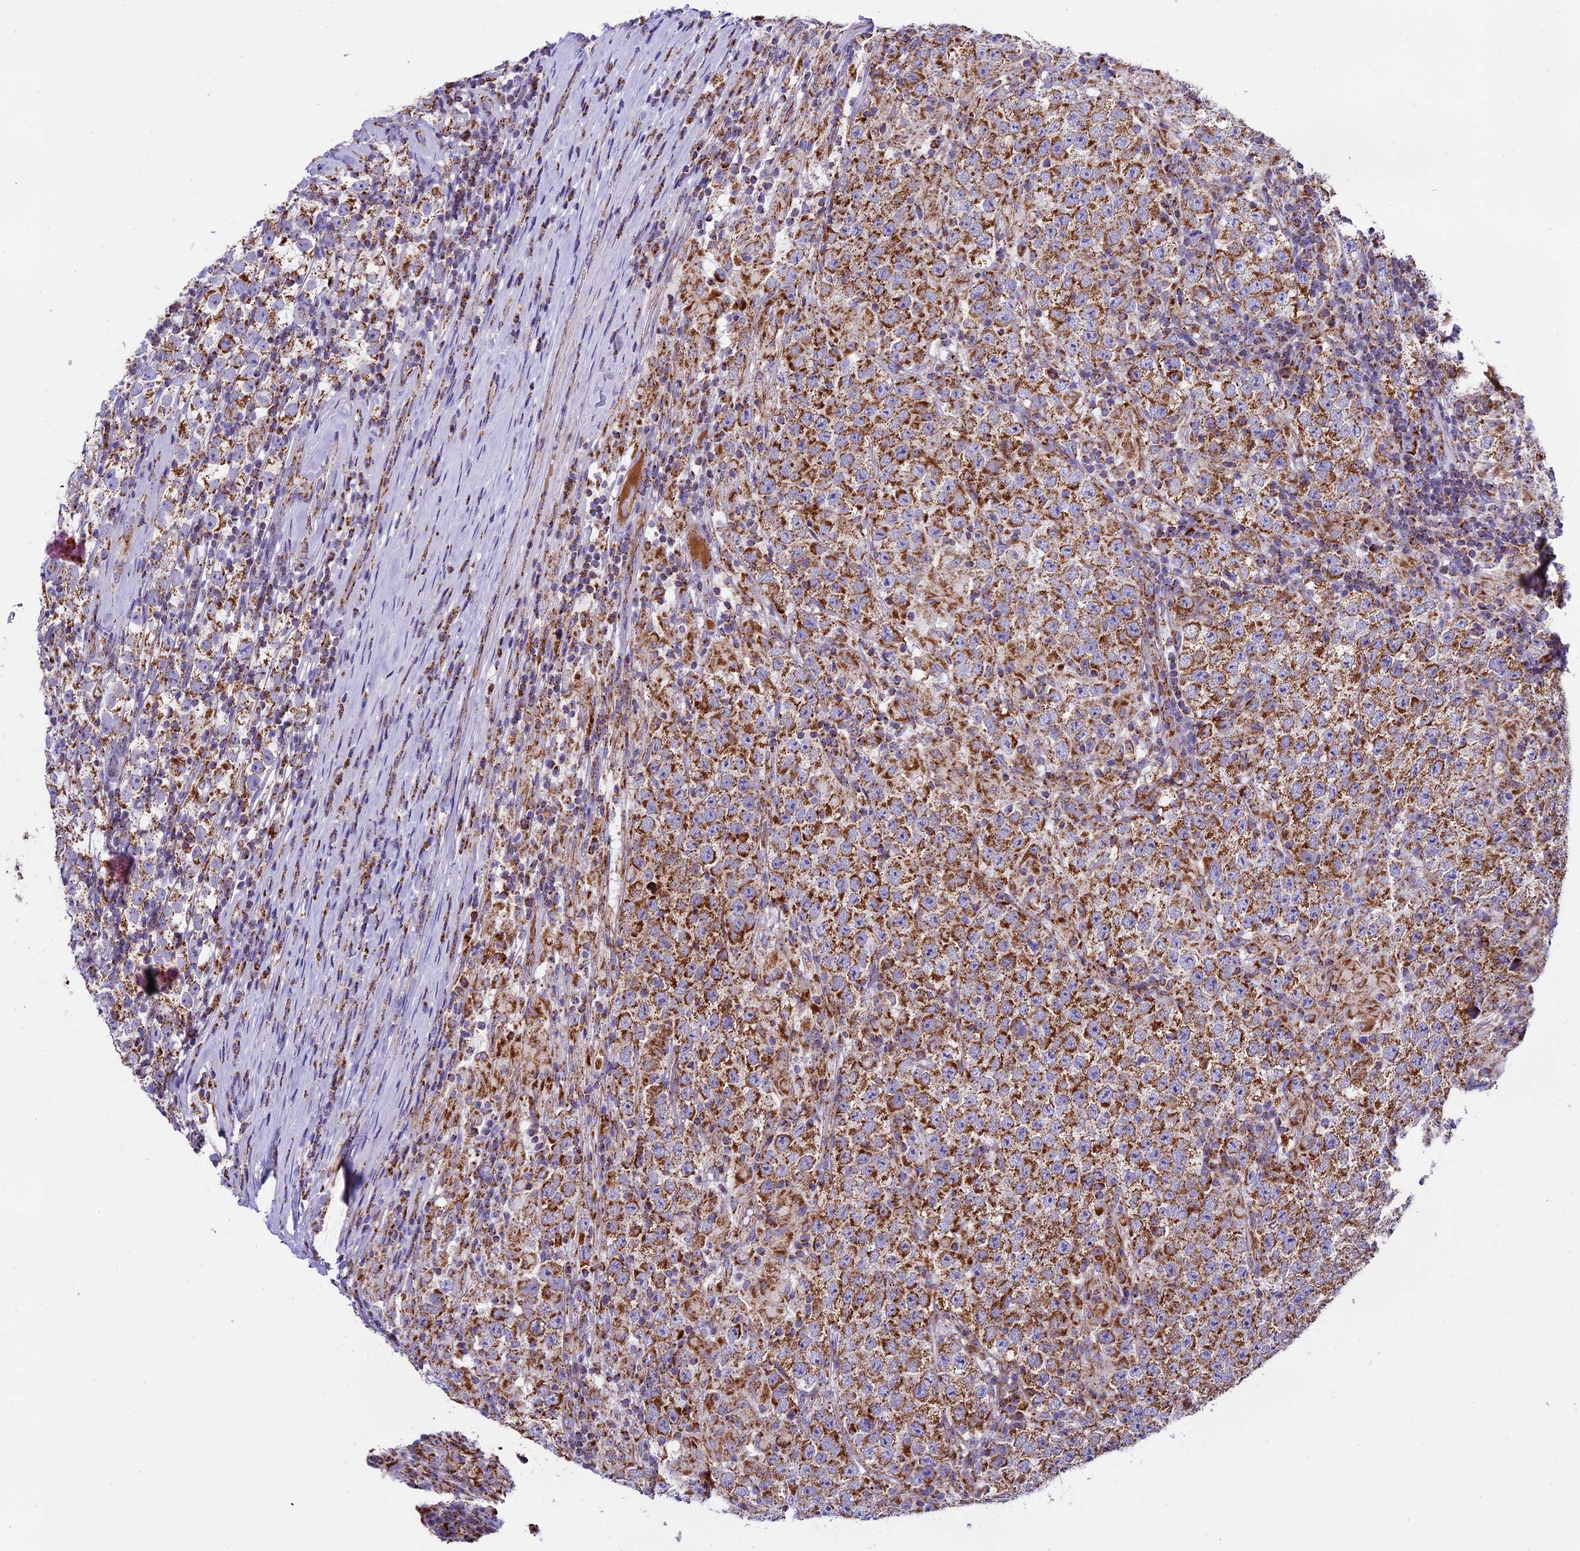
{"staining": {"intensity": "strong", "quantity": ">75%", "location": "cytoplasmic/membranous"}, "tissue": "testis cancer", "cell_type": "Tumor cells", "image_type": "cancer", "snomed": [{"axis": "morphology", "description": "Normal tissue, NOS"}, {"axis": "morphology", "description": "Urothelial carcinoma, High grade"}, {"axis": "morphology", "description": "Seminoma, NOS"}, {"axis": "morphology", "description": "Carcinoma, Embryonal, NOS"}, {"axis": "topography", "description": "Urinary bladder"}, {"axis": "topography", "description": "Testis"}], "caption": "Human testis embryonal carcinoma stained with a brown dye shows strong cytoplasmic/membranous positive expression in about >75% of tumor cells.", "gene": "MRPS34", "patient": {"sex": "male", "age": 41}}